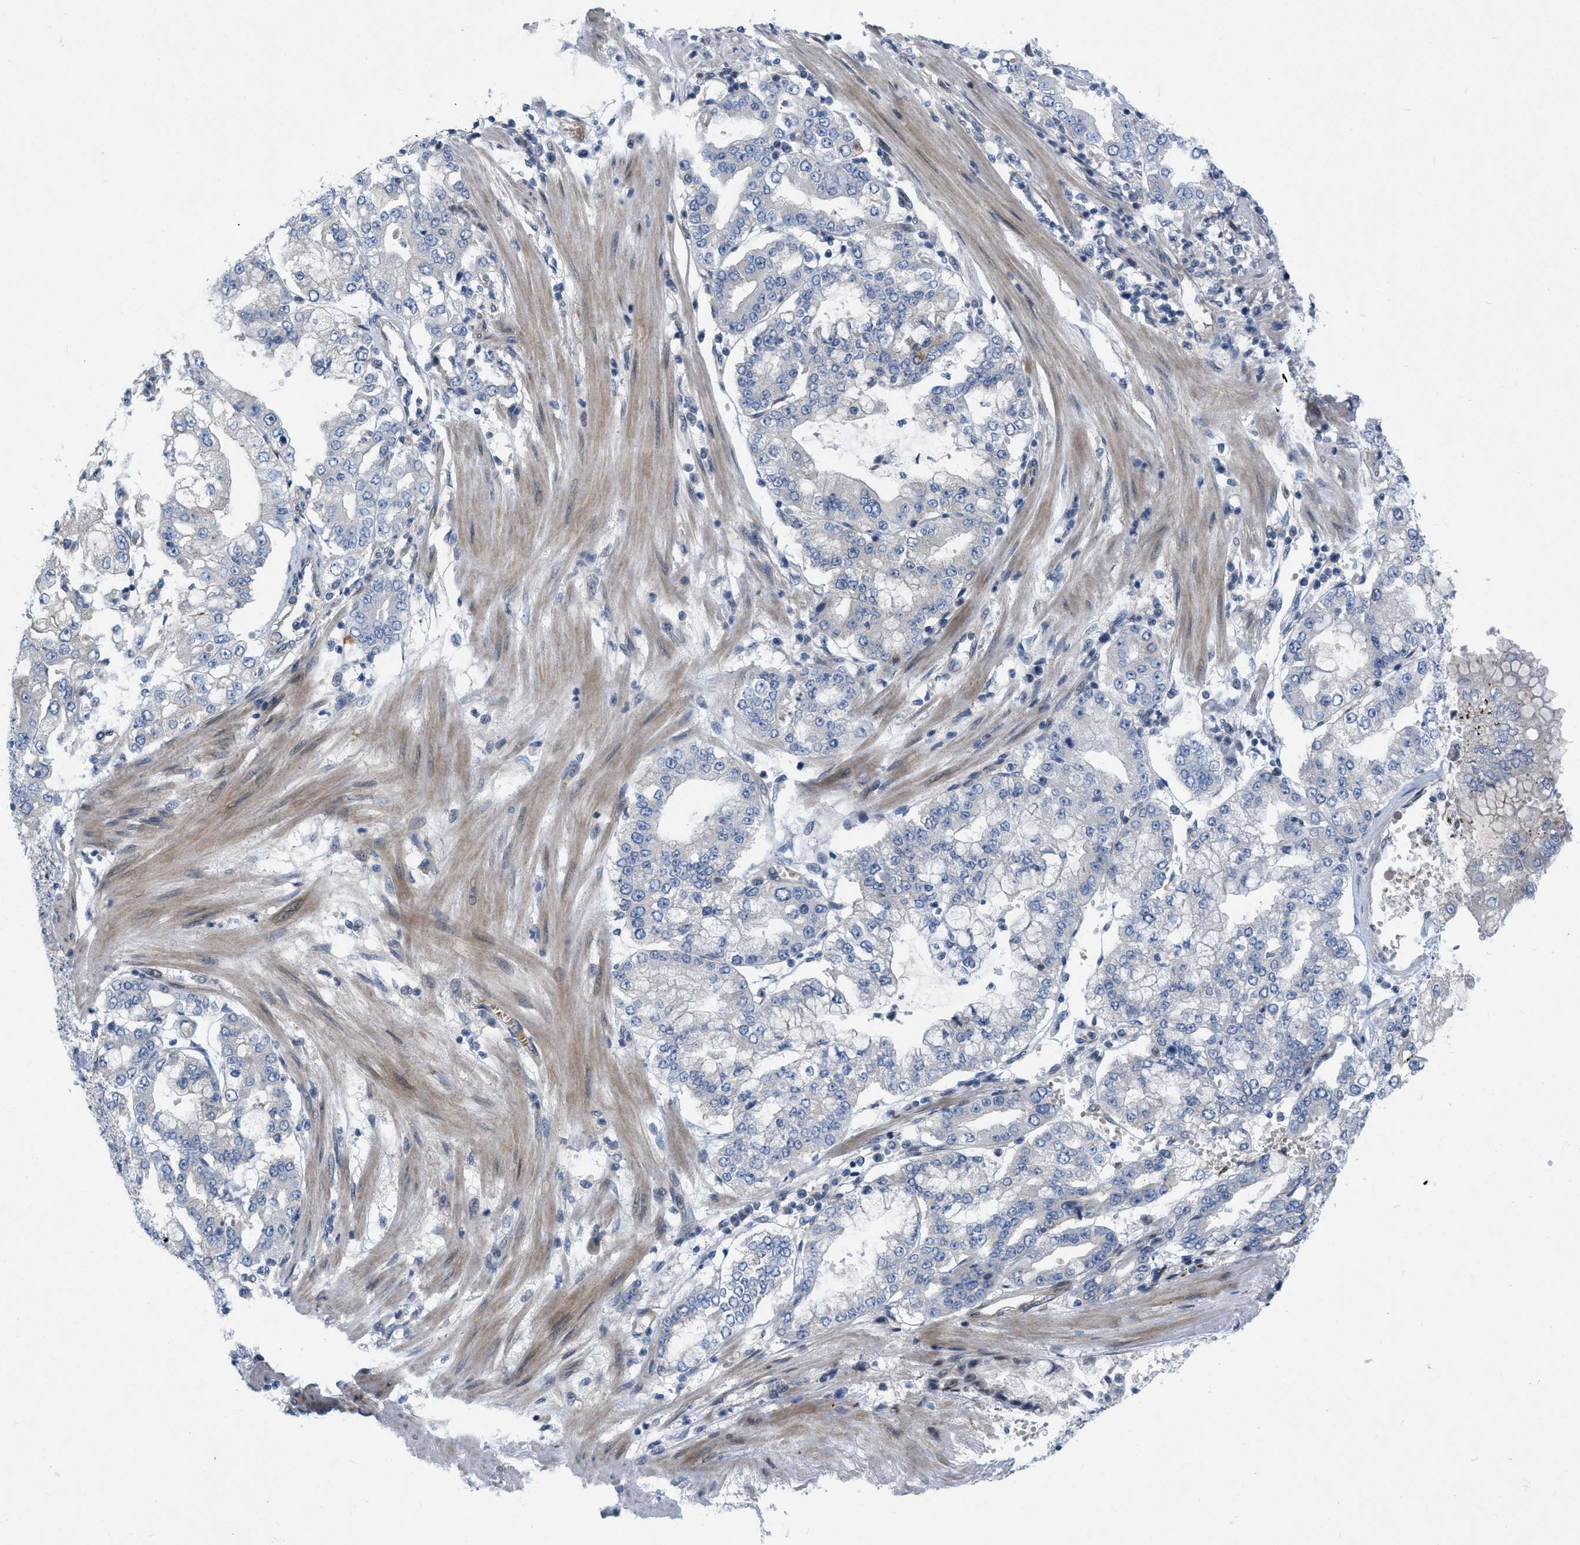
{"staining": {"intensity": "negative", "quantity": "none", "location": "none"}, "tissue": "stomach cancer", "cell_type": "Tumor cells", "image_type": "cancer", "snomed": [{"axis": "morphology", "description": "Adenocarcinoma, NOS"}, {"axis": "topography", "description": "Stomach"}], "caption": "This is a photomicrograph of IHC staining of adenocarcinoma (stomach), which shows no expression in tumor cells.", "gene": "NDEL1", "patient": {"sex": "male", "age": 76}}